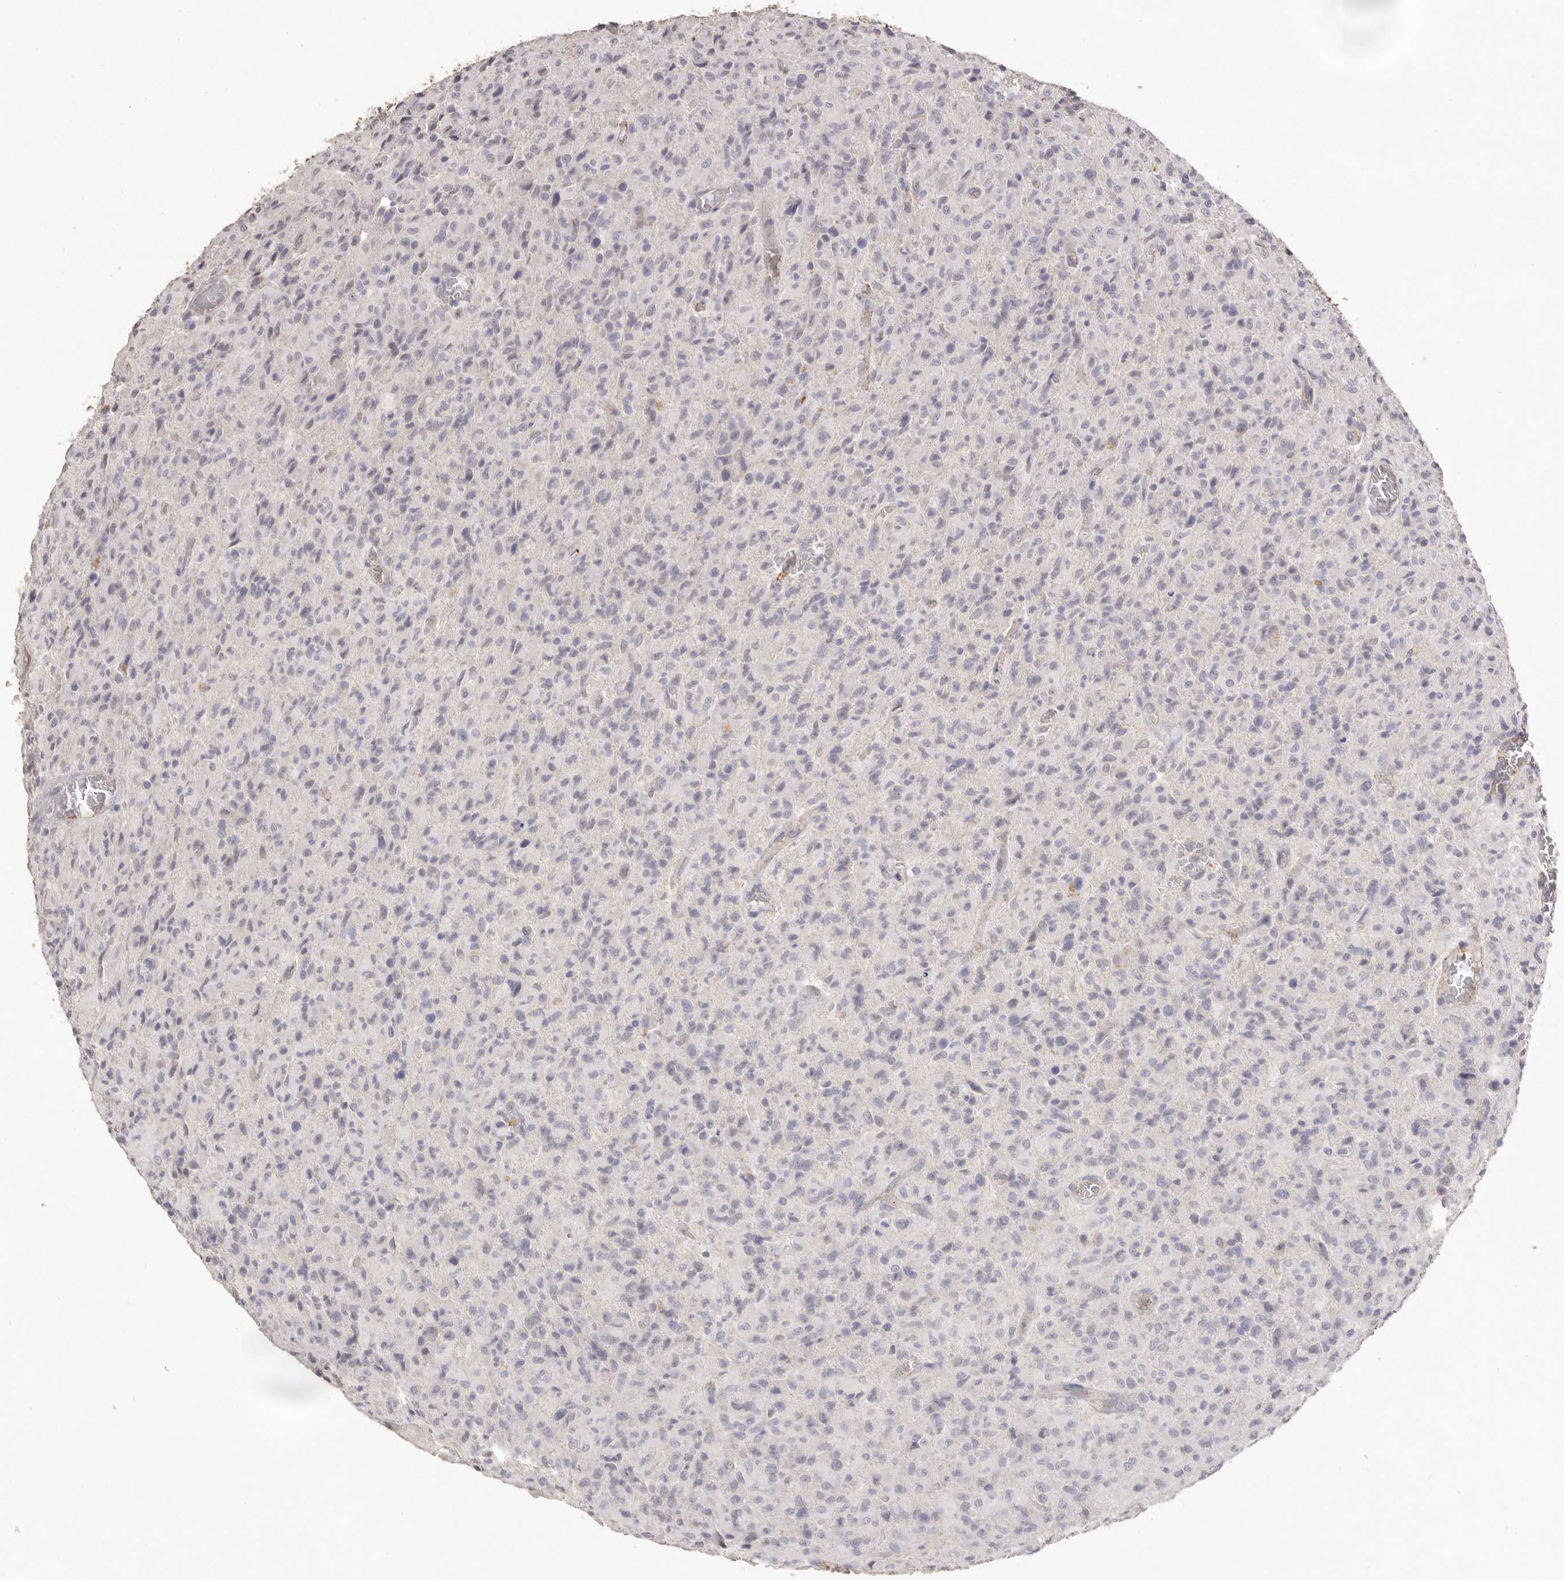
{"staining": {"intensity": "negative", "quantity": "none", "location": "none"}, "tissue": "glioma", "cell_type": "Tumor cells", "image_type": "cancer", "snomed": [{"axis": "morphology", "description": "Glioma, malignant, High grade"}, {"axis": "topography", "description": "Brain"}], "caption": "DAB (3,3'-diaminobenzidine) immunohistochemical staining of glioma shows no significant positivity in tumor cells.", "gene": "ZYG11B", "patient": {"sex": "female", "age": 57}}